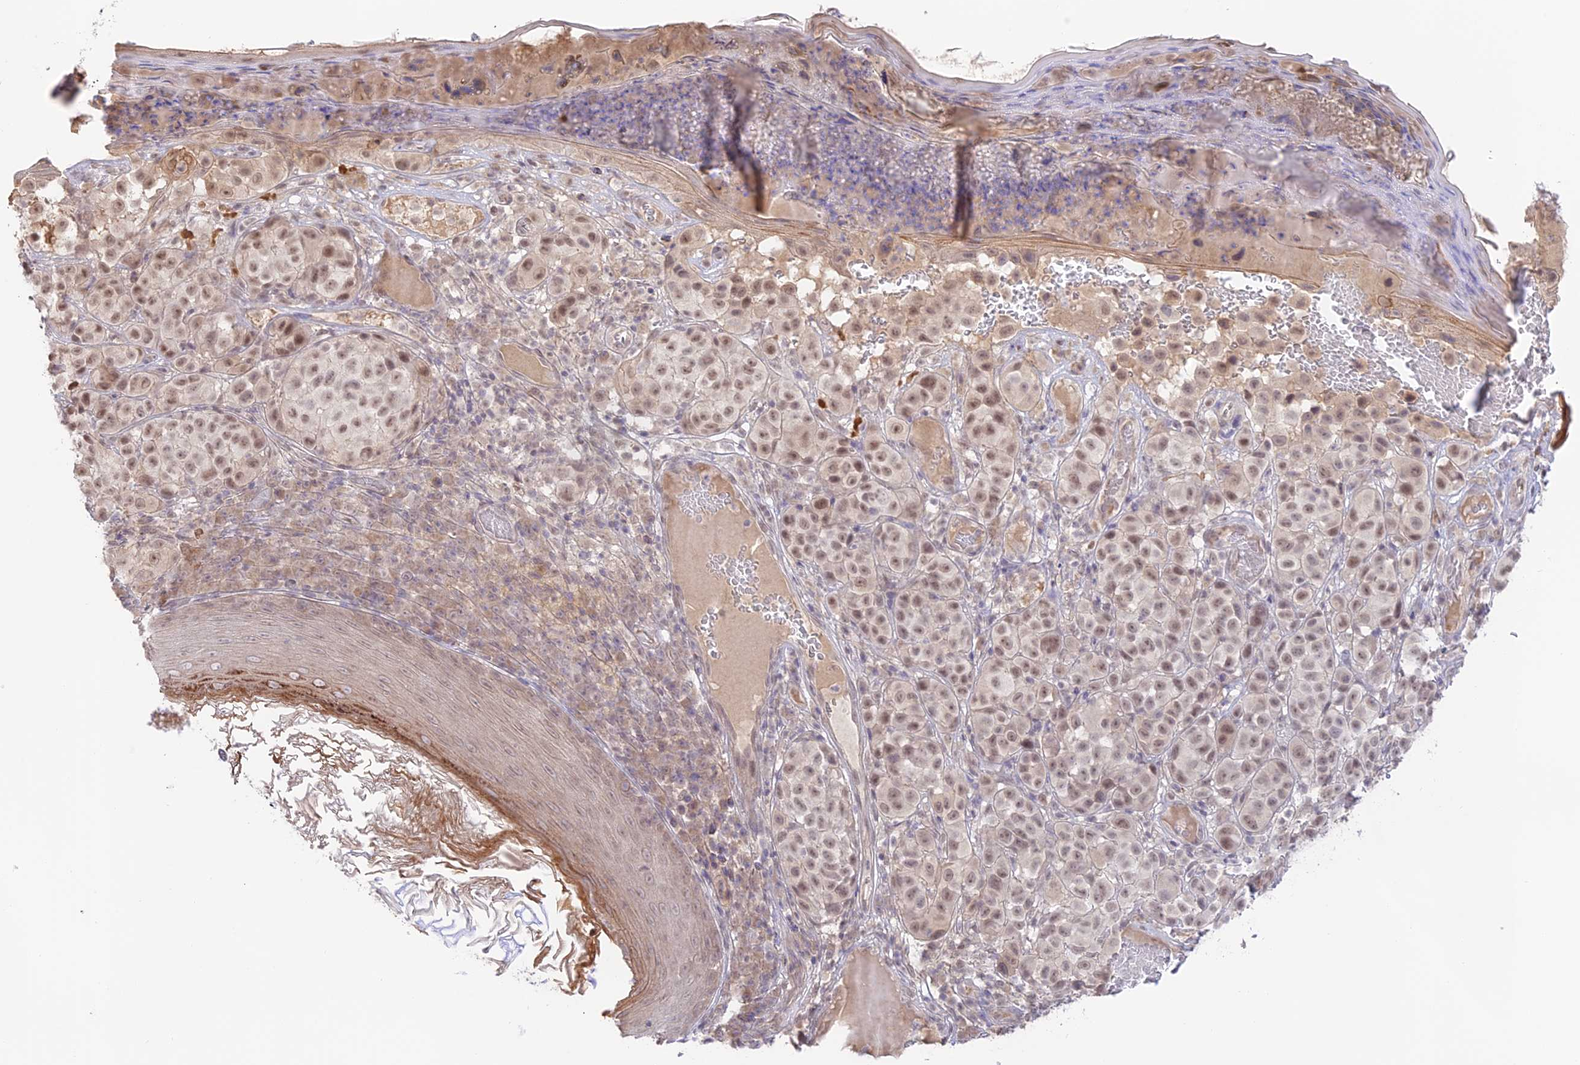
{"staining": {"intensity": "moderate", "quantity": ">75%", "location": "nuclear"}, "tissue": "melanoma", "cell_type": "Tumor cells", "image_type": "cancer", "snomed": [{"axis": "morphology", "description": "Malignant melanoma, NOS"}, {"axis": "topography", "description": "Skin"}], "caption": "This is an image of IHC staining of melanoma, which shows moderate expression in the nuclear of tumor cells.", "gene": "CAMSAP3", "patient": {"sex": "male", "age": 38}}